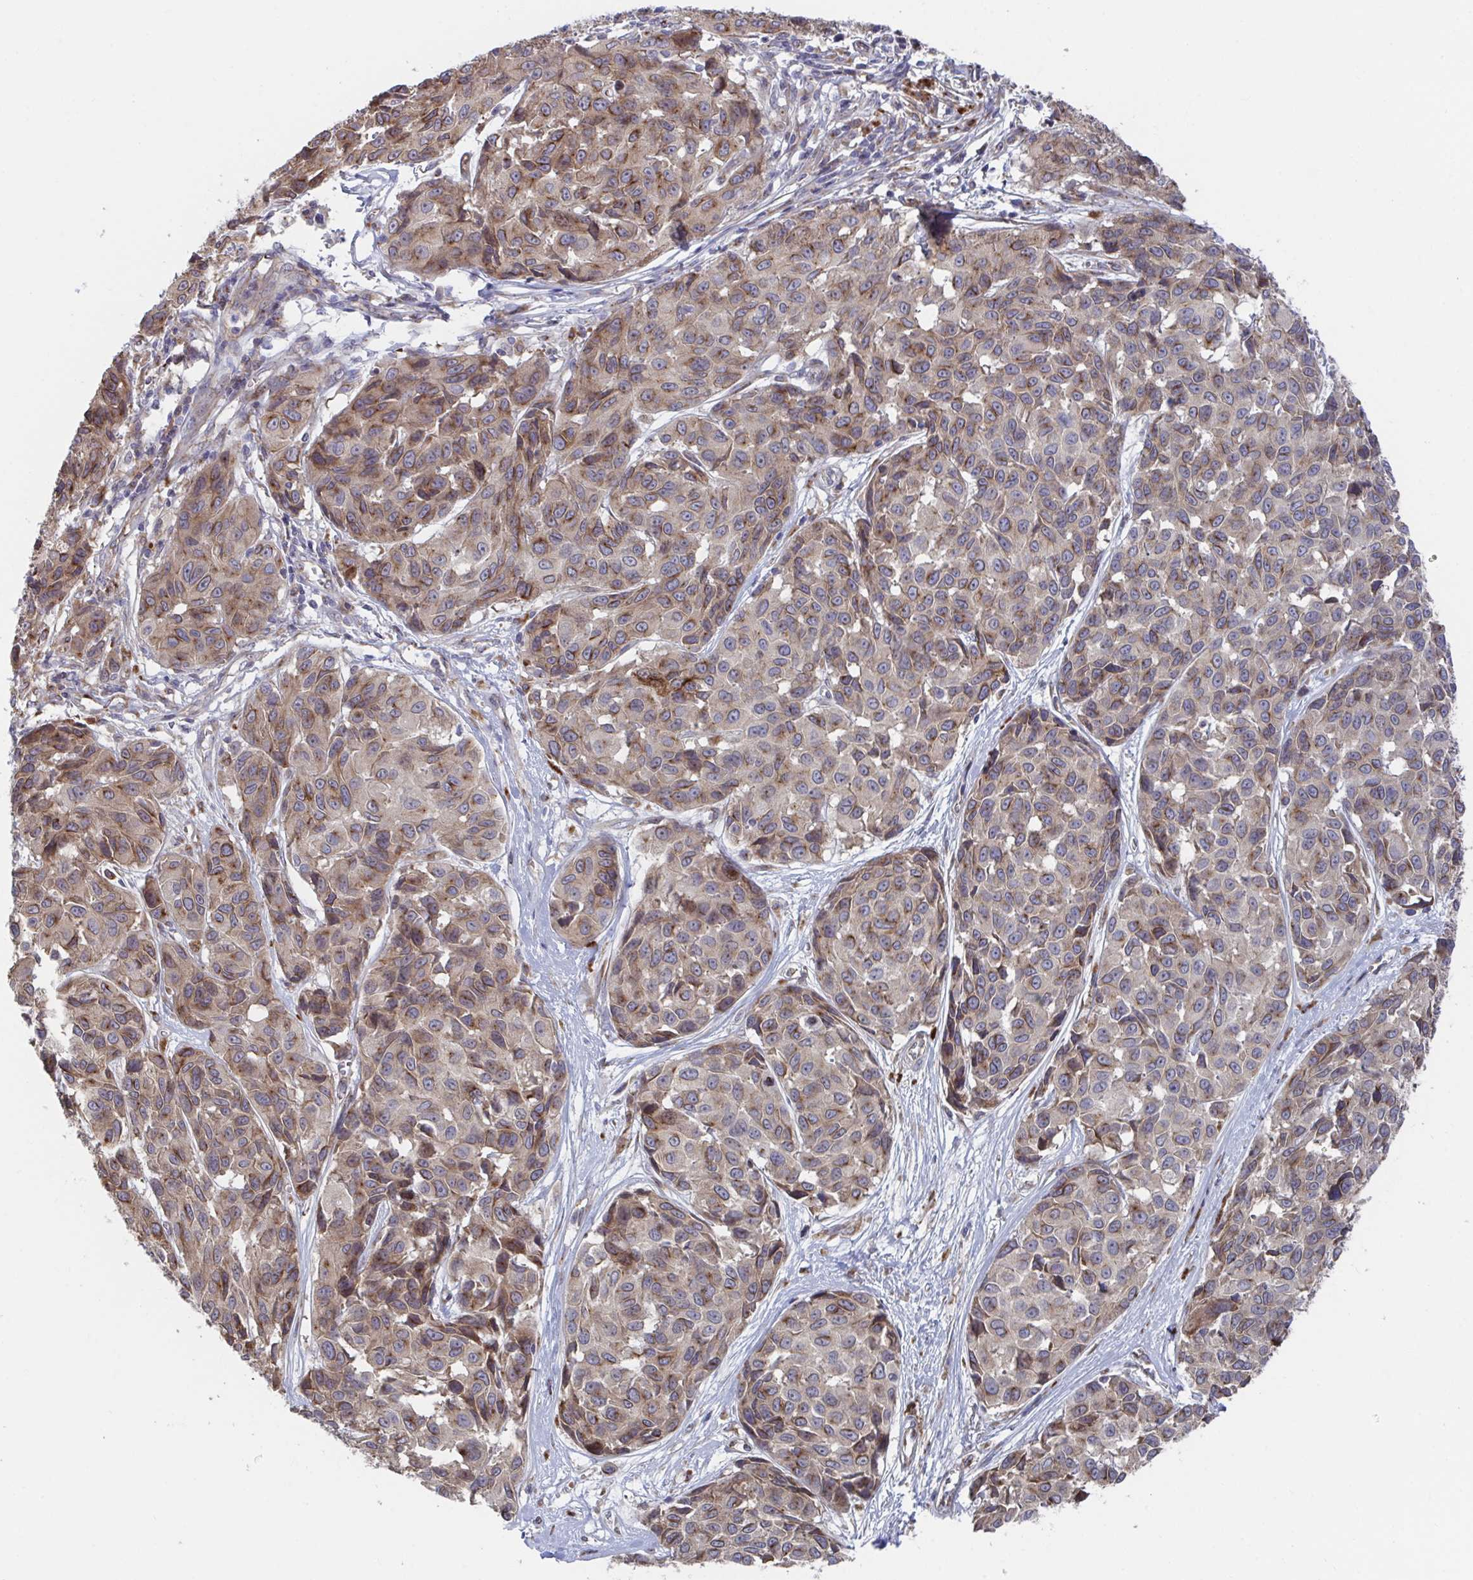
{"staining": {"intensity": "moderate", "quantity": ">75%", "location": "cytoplasmic/membranous"}, "tissue": "melanoma", "cell_type": "Tumor cells", "image_type": "cancer", "snomed": [{"axis": "morphology", "description": "Malignant melanoma, NOS"}, {"axis": "topography", "description": "Skin"}], "caption": "Malignant melanoma was stained to show a protein in brown. There is medium levels of moderate cytoplasmic/membranous positivity in approximately >75% of tumor cells. The staining was performed using DAB (3,3'-diaminobenzidine) to visualize the protein expression in brown, while the nuclei were stained in blue with hematoxylin (Magnification: 20x).", "gene": "FJX1", "patient": {"sex": "female", "age": 66}}